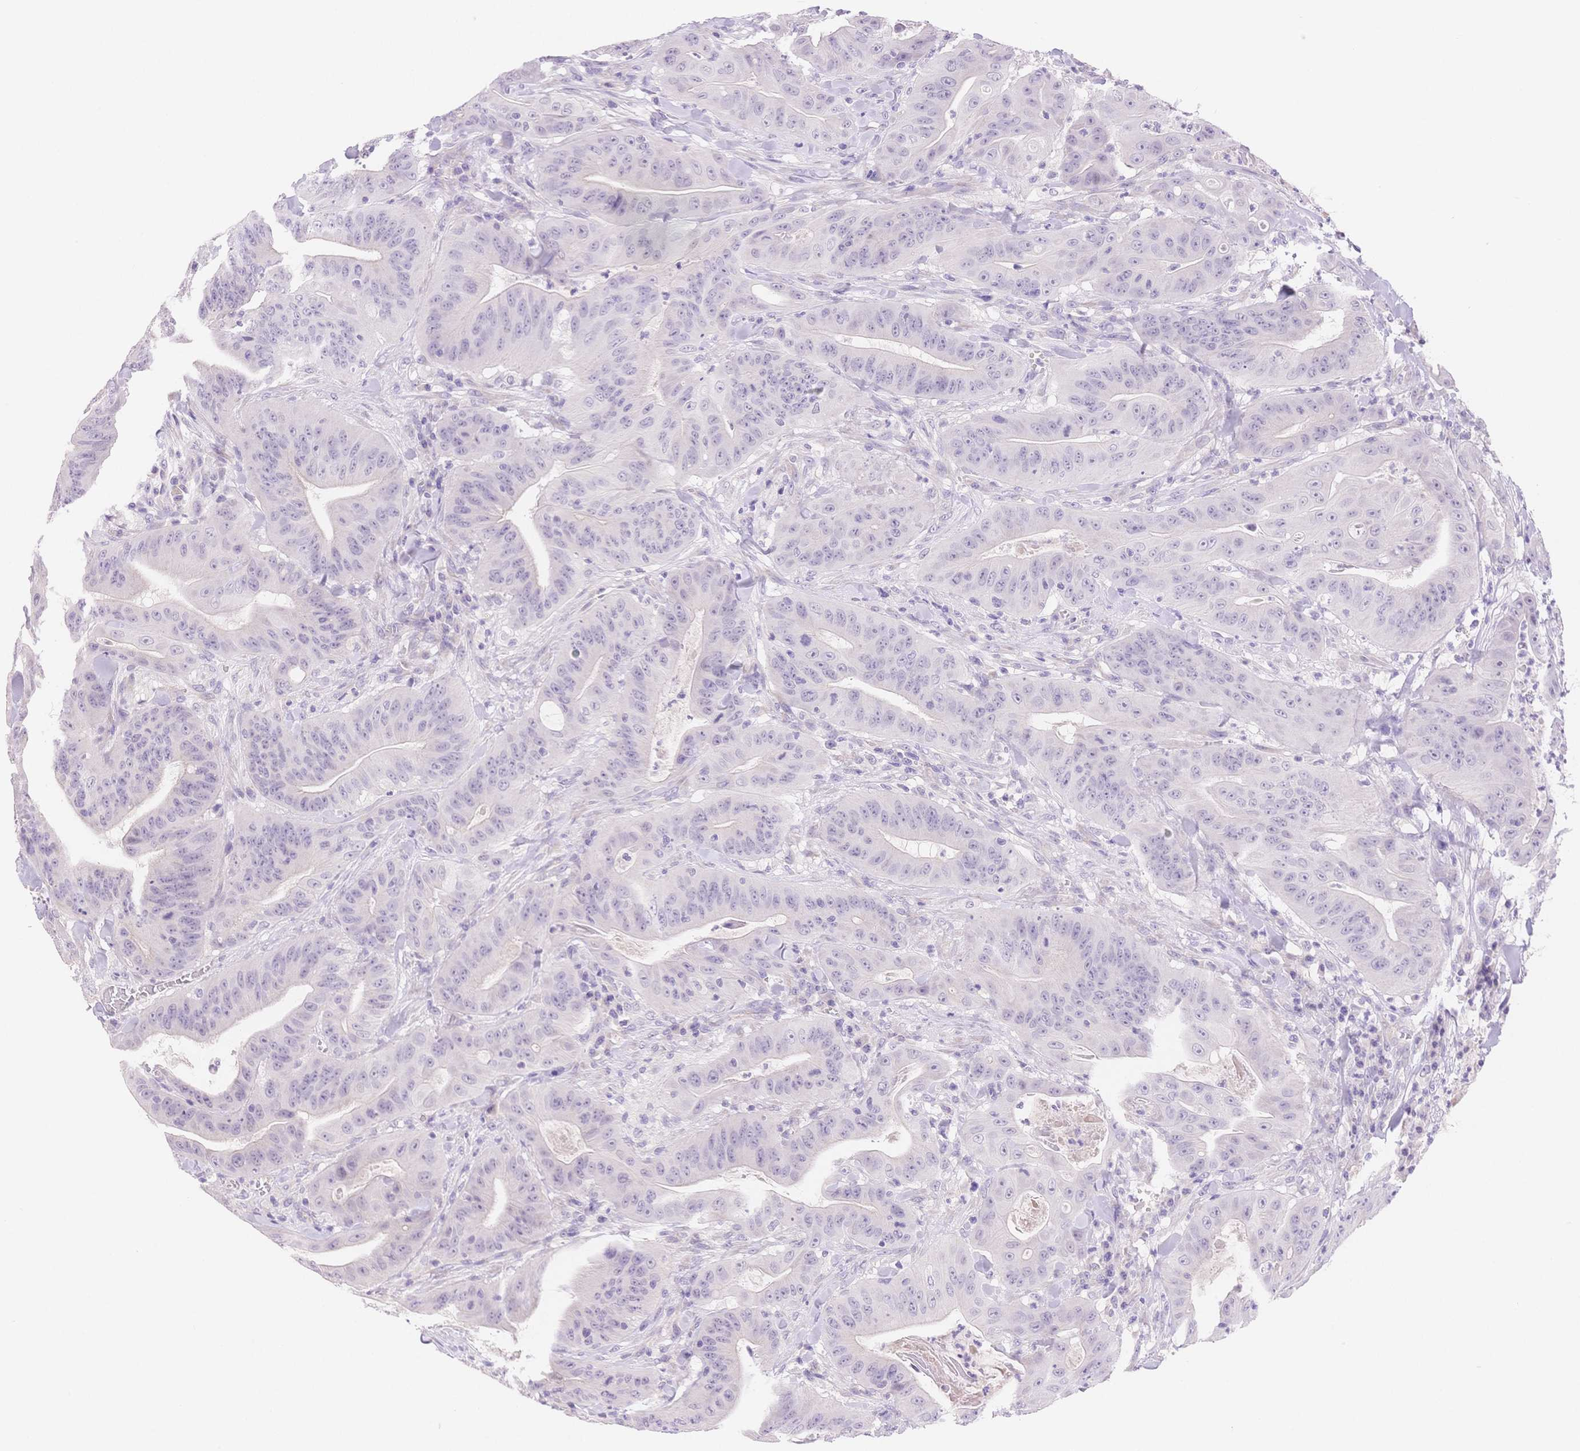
{"staining": {"intensity": "negative", "quantity": "none", "location": "none"}, "tissue": "colorectal cancer", "cell_type": "Tumor cells", "image_type": "cancer", "snomed": [{"axis": "morphology", "description": "Adenocarcinoma, NOS"}, {"axis": "topography", "description": "Colon"}], "caption": "This is an IHC micrograph of human adenocarcinoma (colorectal). There is no staining in tumor cells.", "gene": "MYOM1", "patient": {"sex": "male", "age": 33}}